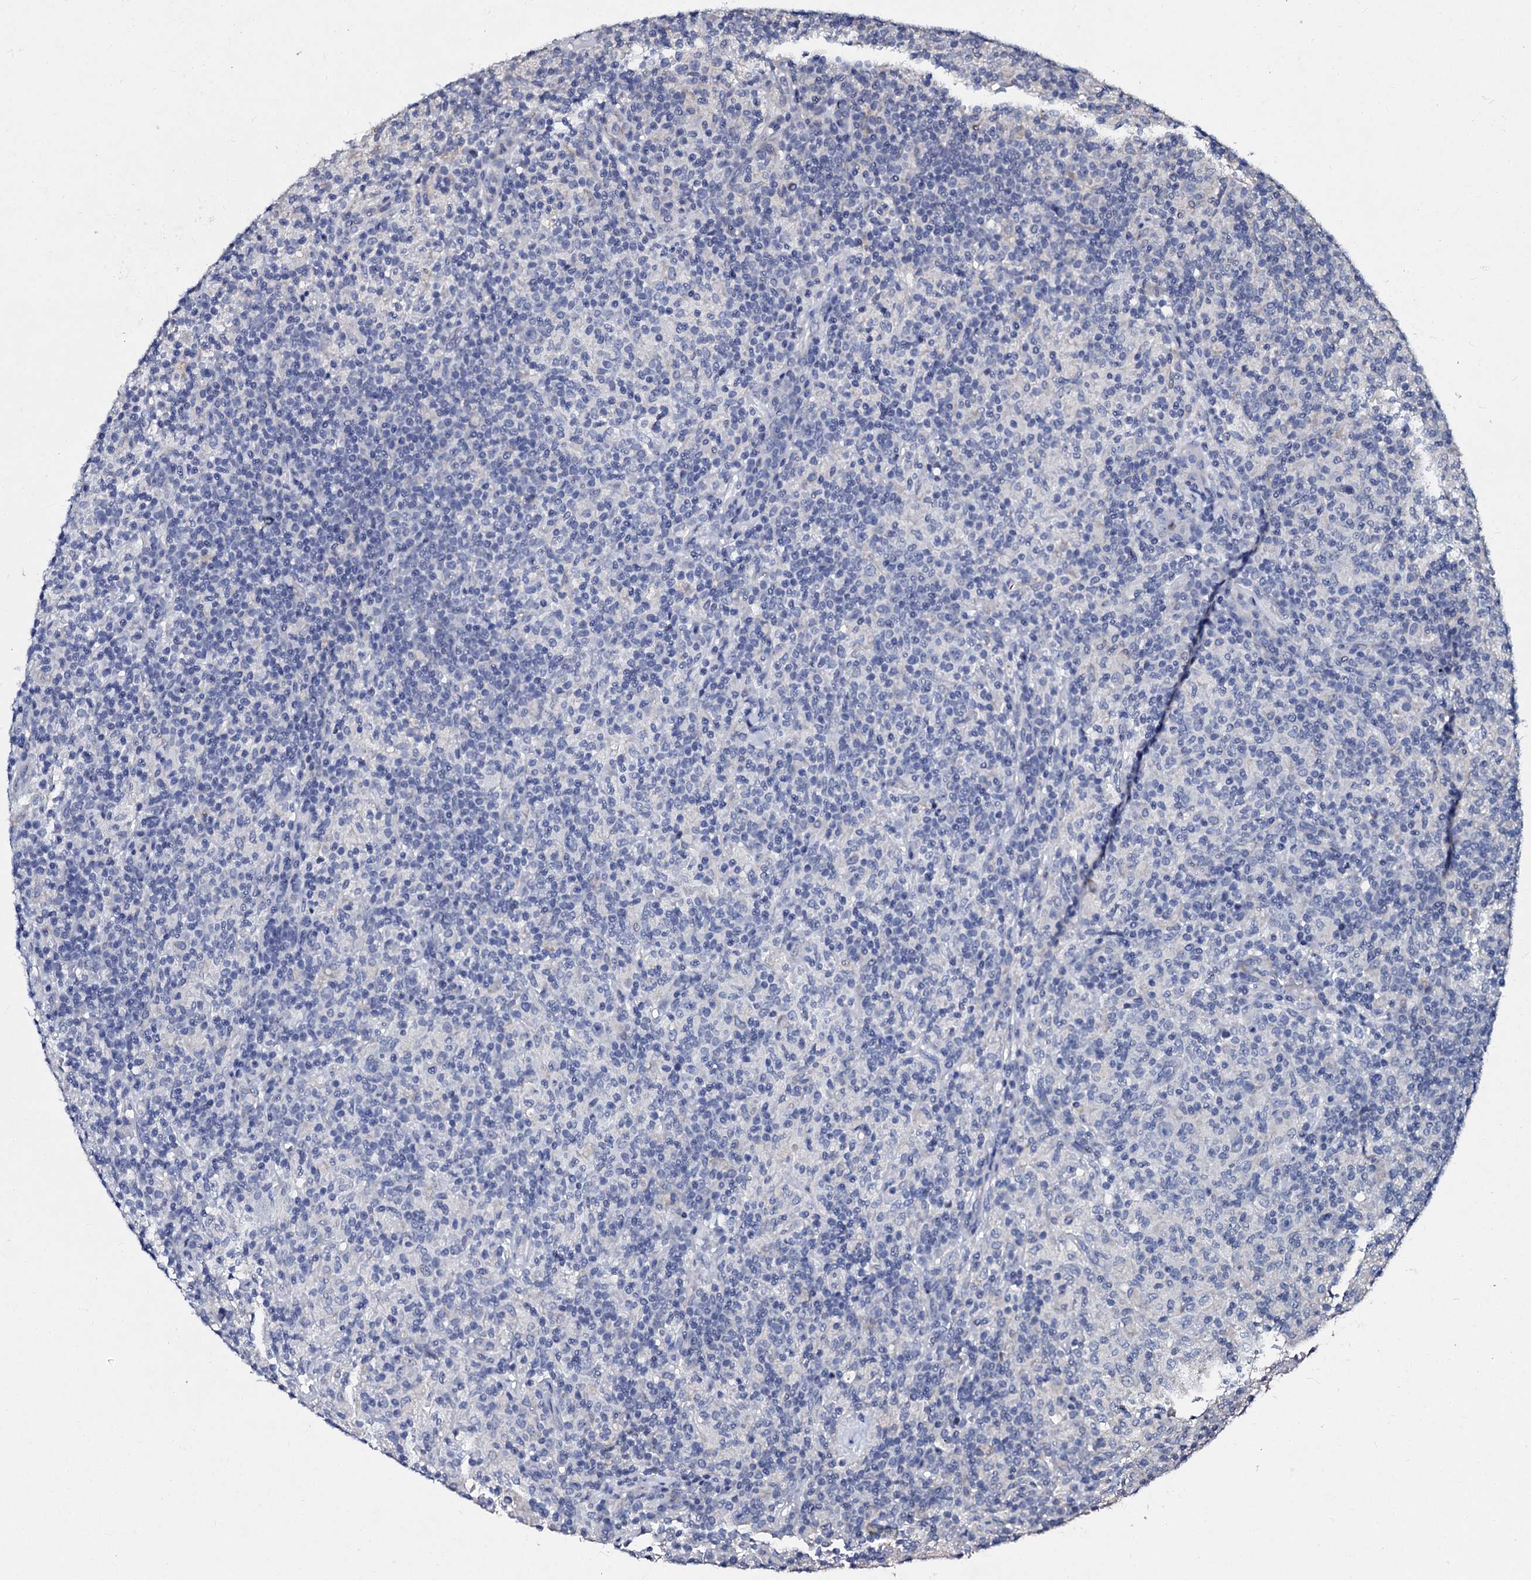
{"staining": {"intensity": "negative", "quantity": "none", "location": "none"}, "tissue": "lymphoma", "cell_type": "Tumor cells", "image_type": "cancer", "snomed": [{"axis": "morphology", "description": "Hodgkin's disease, NOS"}, {"axis": "topography", "description": "Lymph node"}], "caption": "Immunohistochemistry of lymphoma reveals no staining in tumor cells.", "gene": "SLC37A4", "patient": {"sex": "male", "age": 70}}